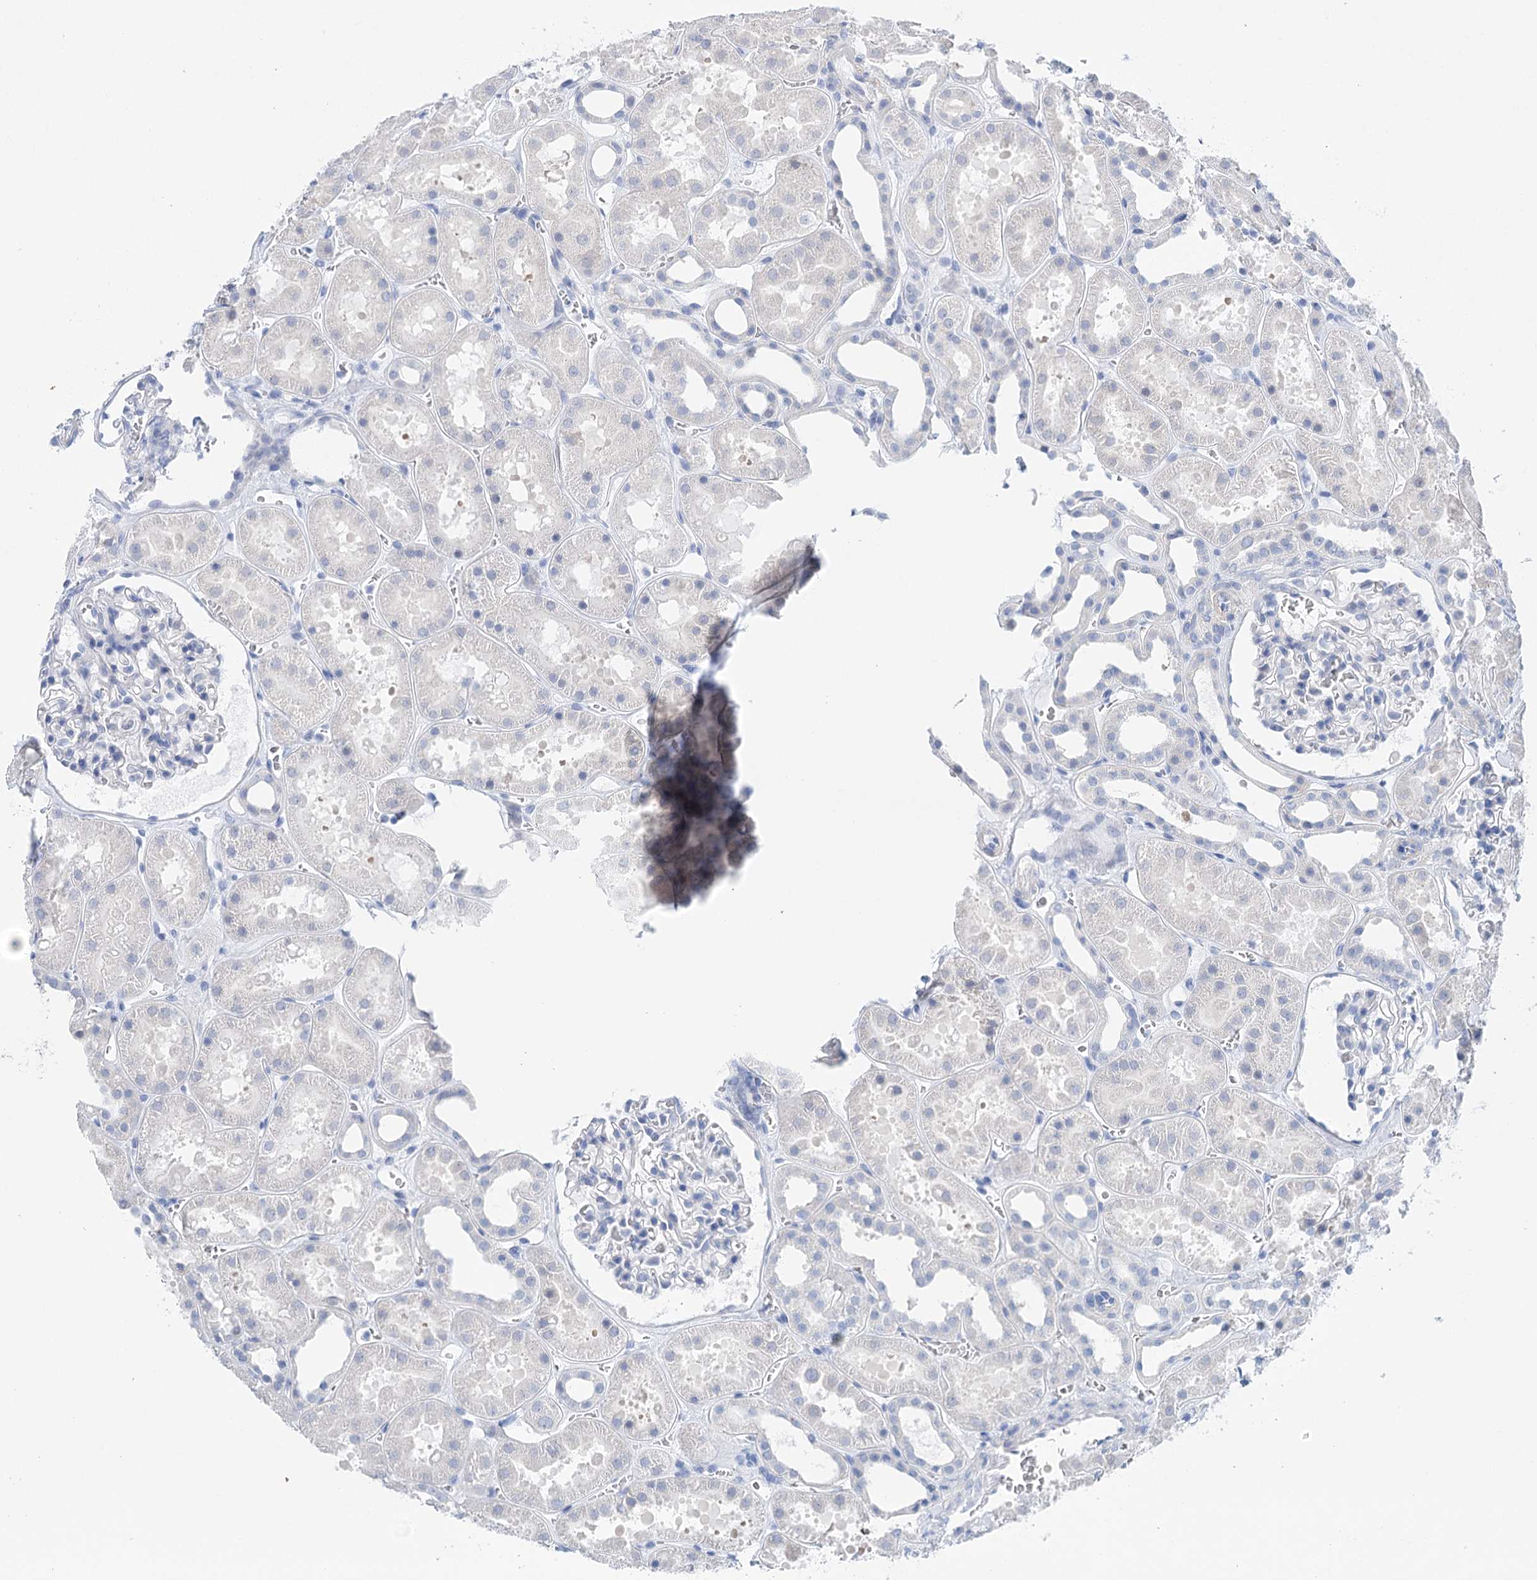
{"staining": {"intensity": "negative", "quantity": "none", "location": "none"}, "tissue": "kidney", "cell_type": "Cells in glomeruli", "image_type": "normal", "snomed": [{"axis": "morphology", "description": "Normal tissue, NOS"}, {"axis": "topography", "description": "Kidney"}], "caption": "DAB immunohistochemical staining of normal human kidney displays no significant expression in cells in glomeruli.", "gene": "LALBA", "patient": {"sex": "female", "age": 41}}